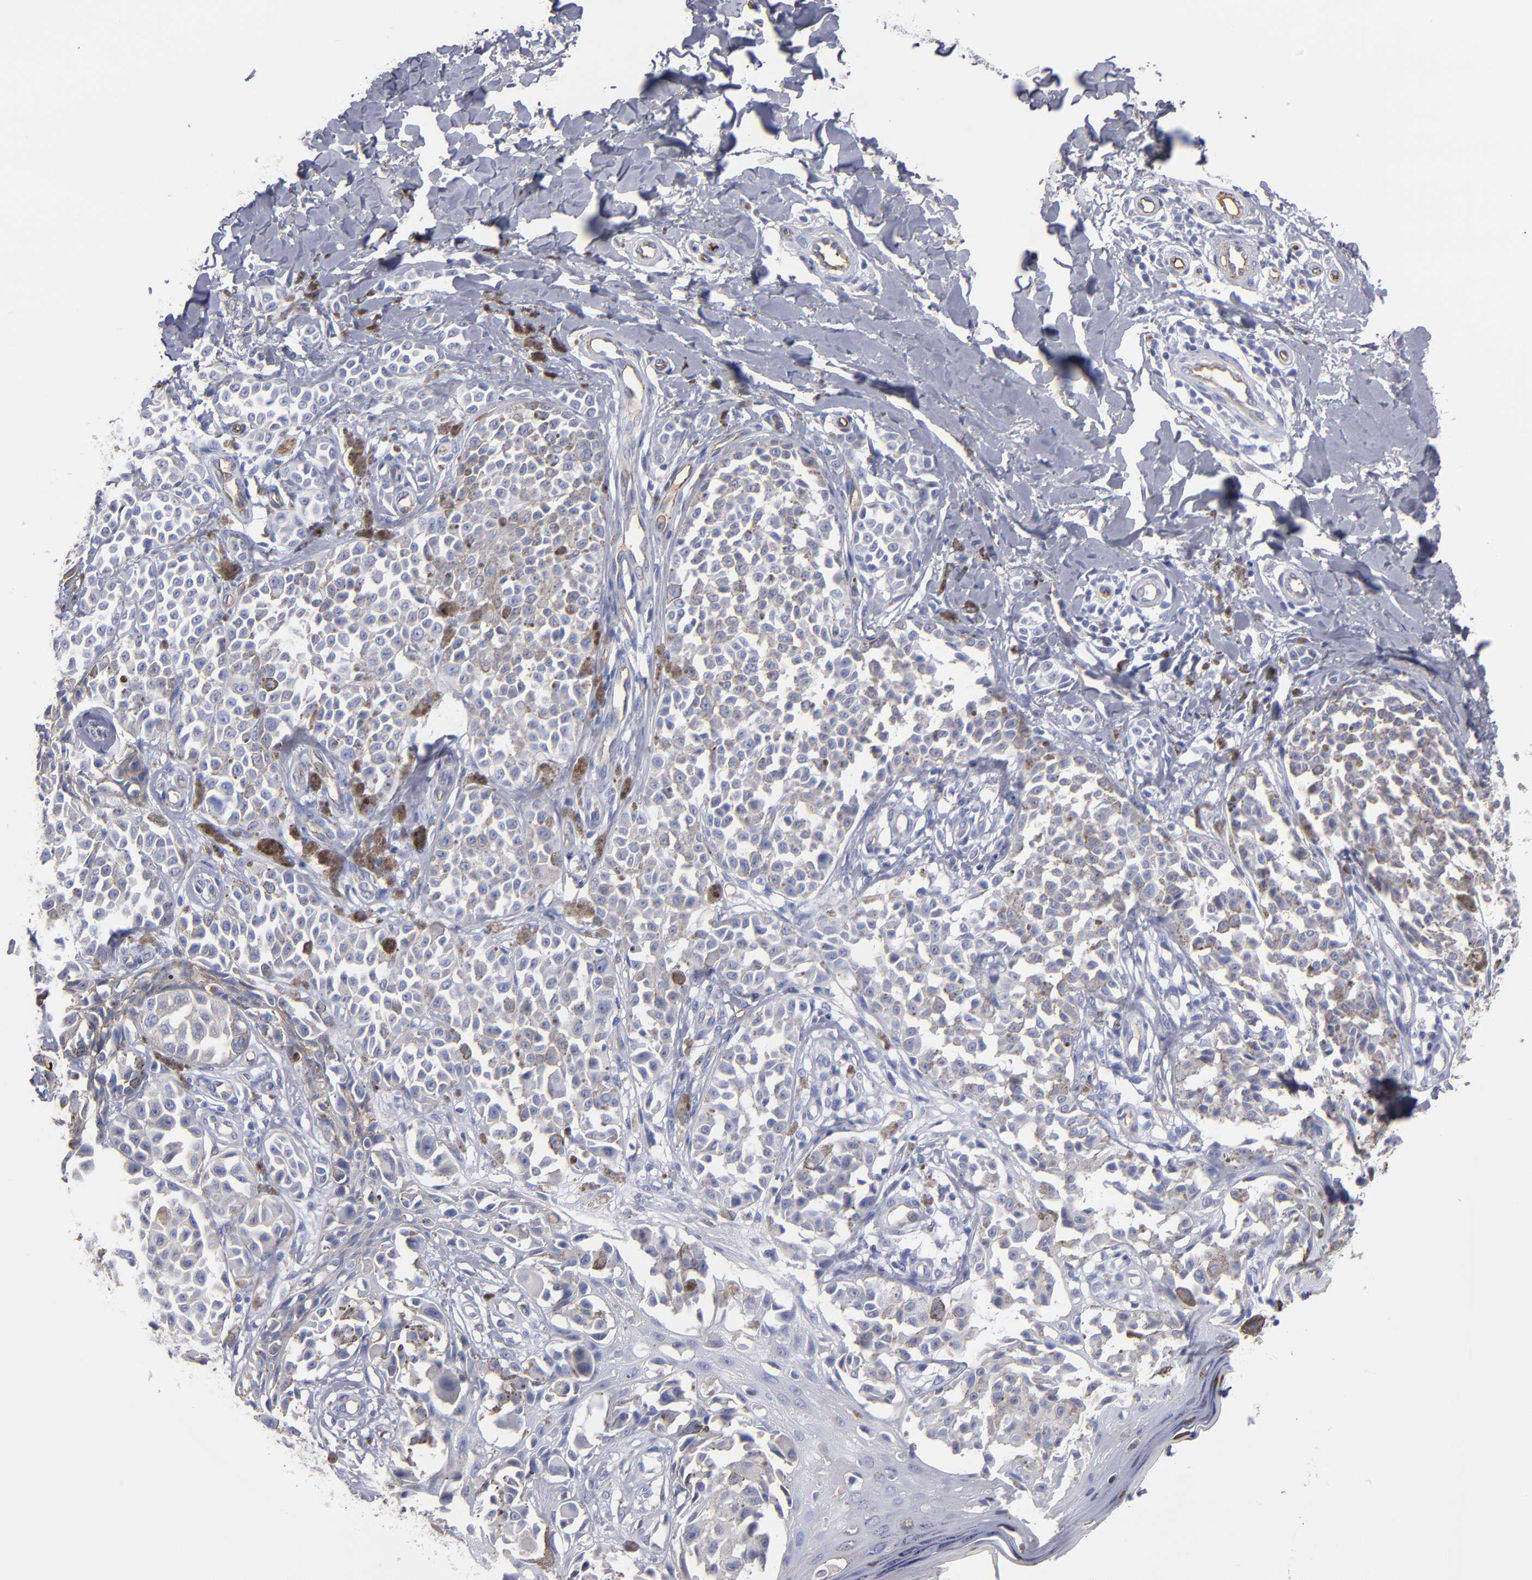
{"staining": {"intensity": "negative", "quantity": "none", "location": "none"}, "tissue": "melanoma", "cell_type": "Tumor cells", "image_type": "cancer", "snomed": [{"axis": "morphology", "description": "Malignant melanoma, NOS"}, {"axis": "topography", "description": "Skin"}], "caption": "The micrograph demonstrates no significant positivity in tumor cells of malignant melanoma.", "gene": "TM4SF1", "patient": {"sex": "female", "age": 38}}